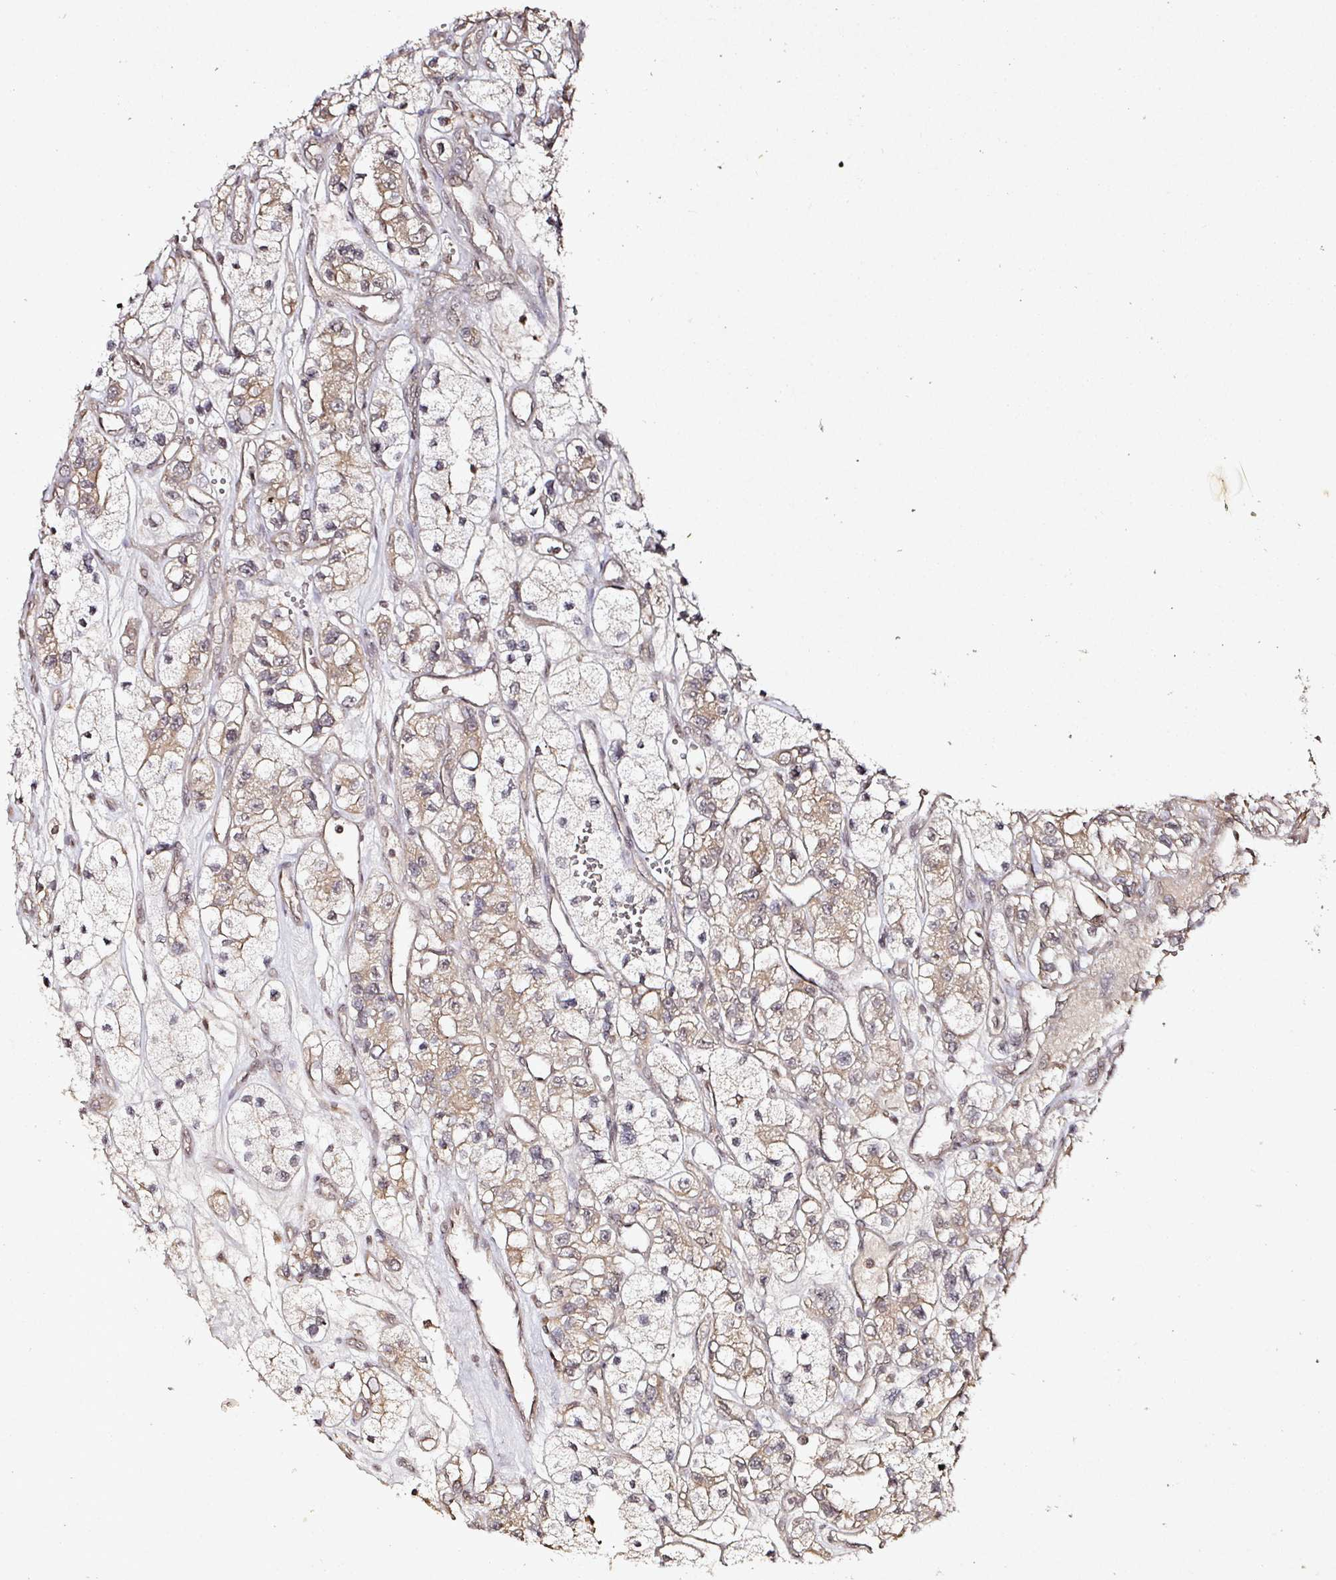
{"staining": {"intensity": "weak", "quantity": ">75%", "location": "cytoplasmic/membranous"}, "tissue": "renal cancer", "cell_type": "Tumor cells", "image_type": "cancer", "snomed": [{"axis": "morphology", "description": "Adenocarcinoma, NOS"}, {"axis": "topography", "description": "Kidney"}], "caption": "Immunohistochemical staining of renal cancer (adenocarcinoma) shows low levels of weak cytoplasmic/membranous protein expression in approximately >75% of tumor cells.", "gene": "CAPN5", "patient": {"sex": "female", "age": 57}}